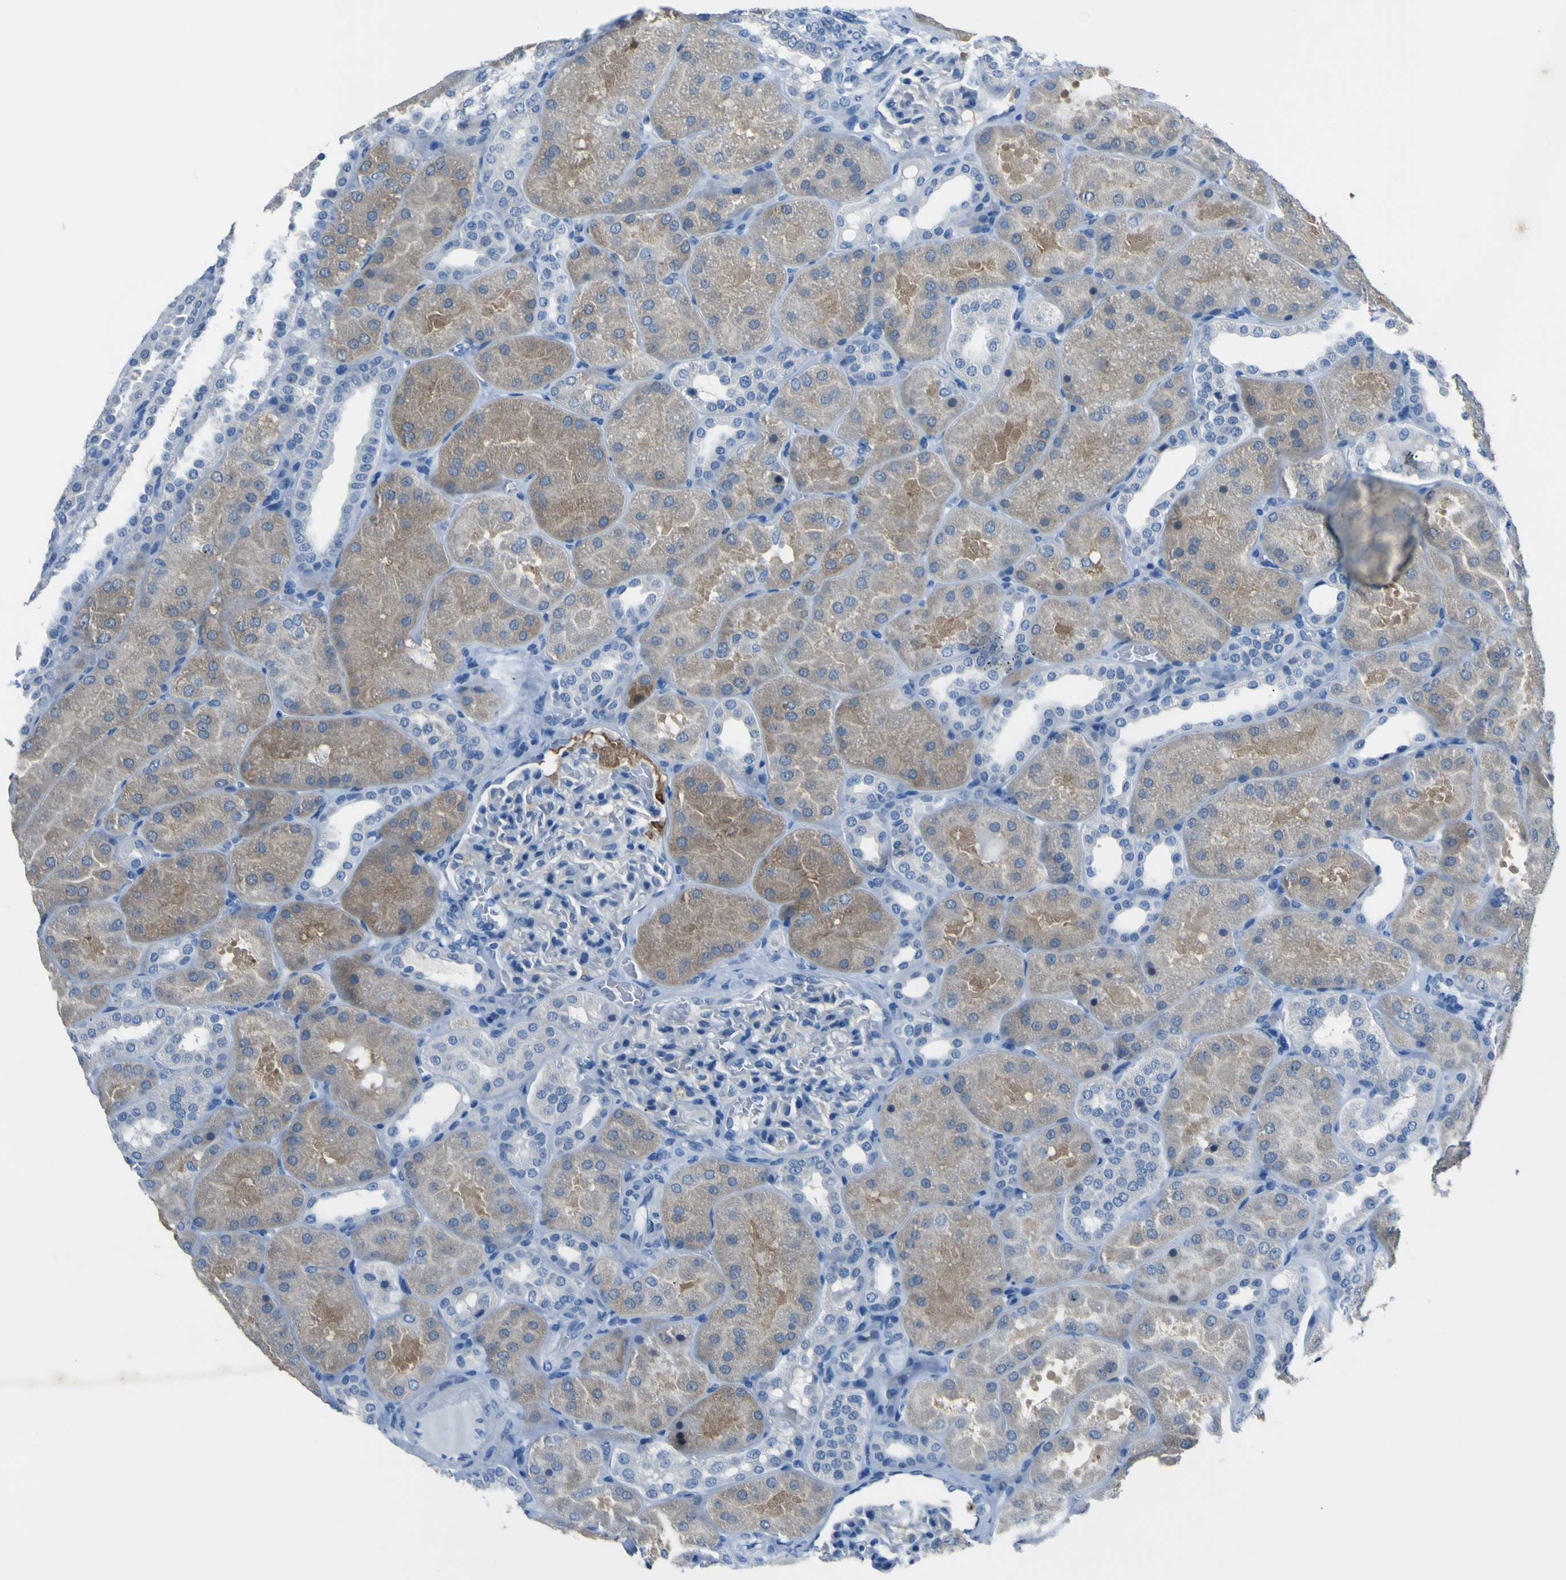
{"staining": {"intensity": "negative", "quantity": "none", "location": "none"}, "tissue": "kidney", "cell_type": "Cells in glomeruli", "image_type": "normal", "snomed": [{"axis": "morphology", "description": "Normal tissue, NOS"}, {"axis": "topography", "description": "Kidney"}], "caption": "An immunohistochemistry micrograph of unremarkable kidney is shown. There is no staining in cells in glomeruli of kidney. (DAB IHC visualized using brightfield microscopy, high magnification).", "gene": "PHKG1", "patient": {"sex": "male", "age": 28}}